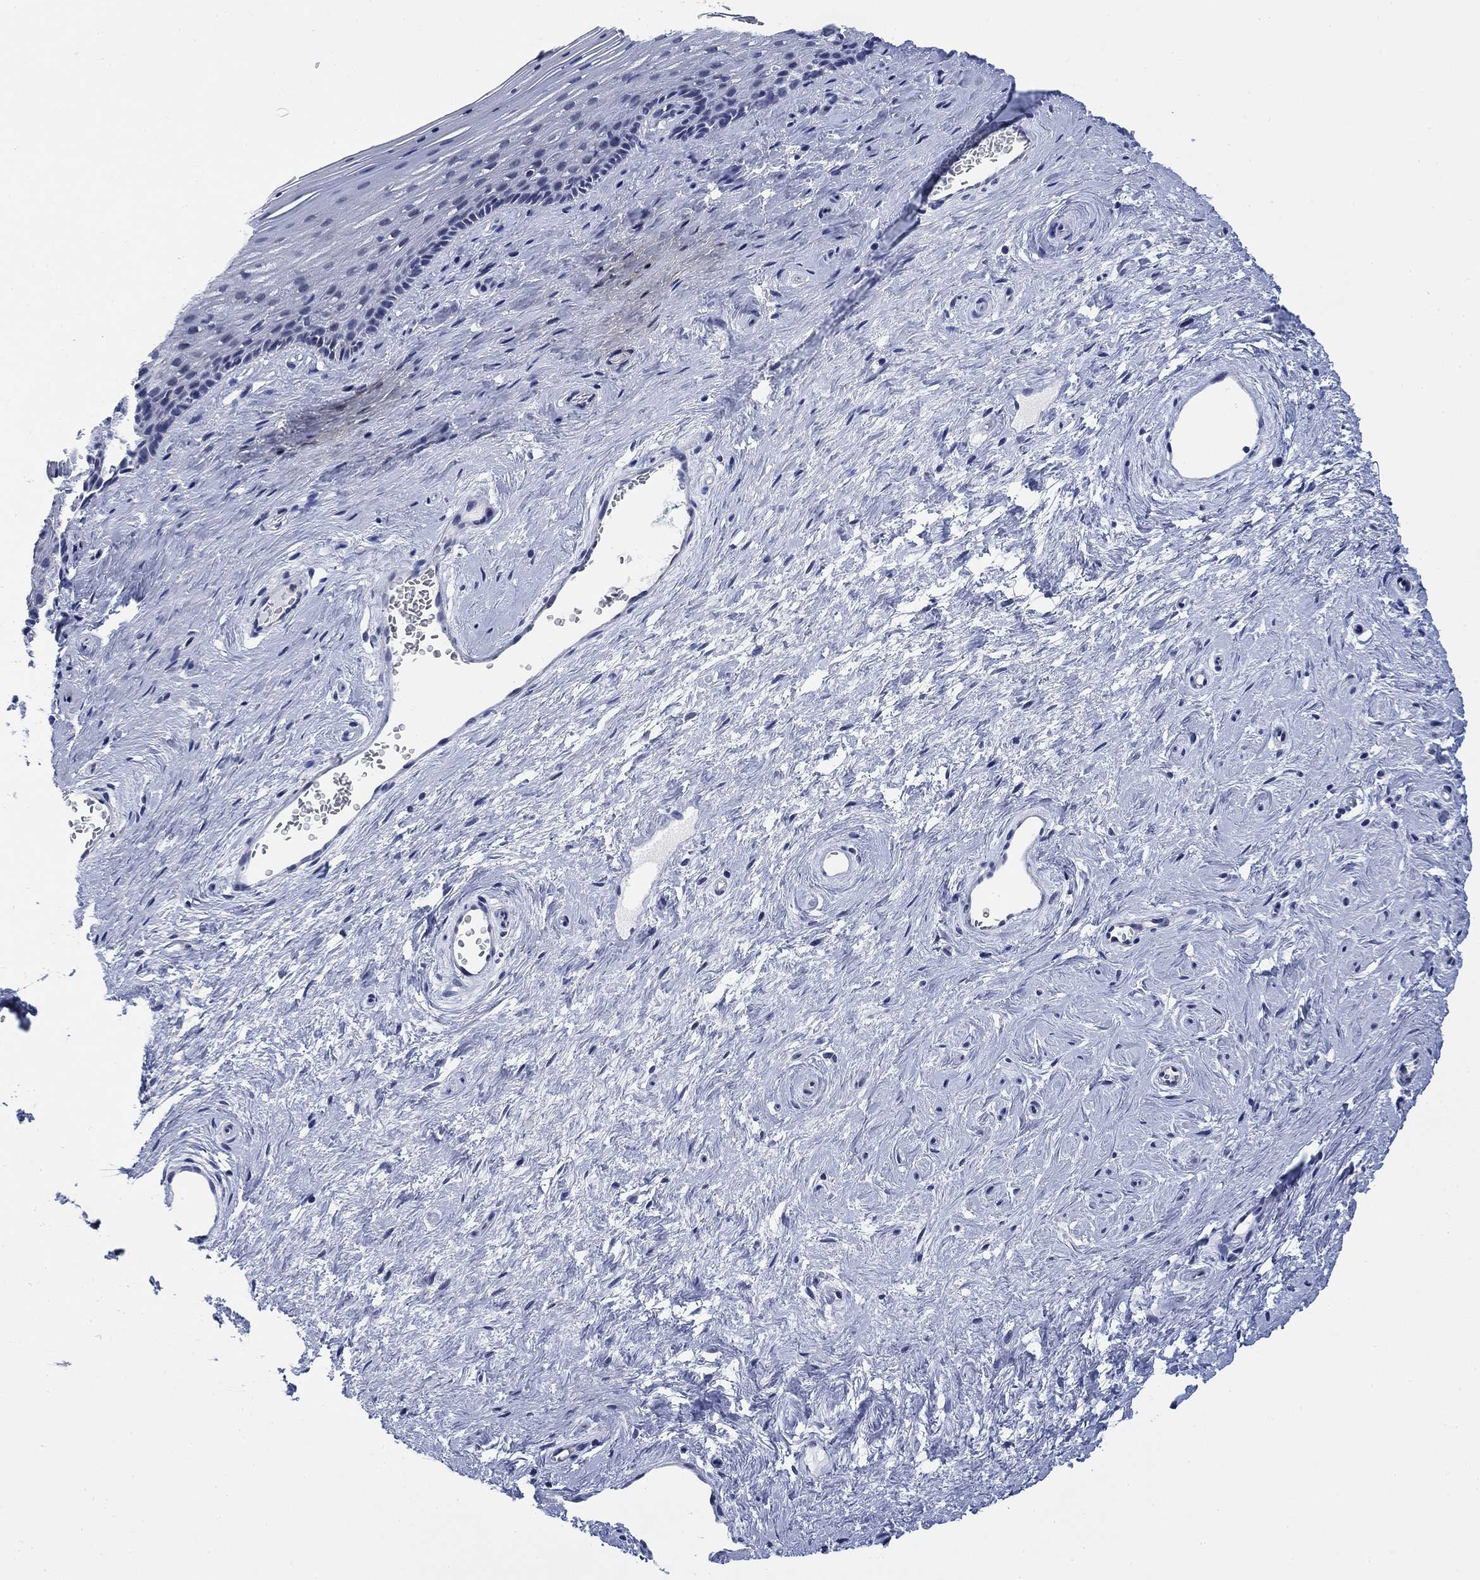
{"staining": {"intensity": "negative", "quantity": "none", "location": "none"}, "tissue": "vagina", "cell_type": "Squamous epithelial cells", "image_type": "normal", "snomed": [{"axis": "morphology", "description": "Normal tissue, NOS"}, {"axis": "topography", "description": "Vagina"}], "caption": "This is a photomicrograph of immunohistochemistry (IHC) staining of benign vagina, which shows no staining in squamous epithelial cells. The staining is performed using DAB (3,3'-diaminobenzidine) brown chromogen with nuclei counter-stained in using hematoxylin.", "gene": "DAZL", "patient": {"sex": "female", "age": 45}}